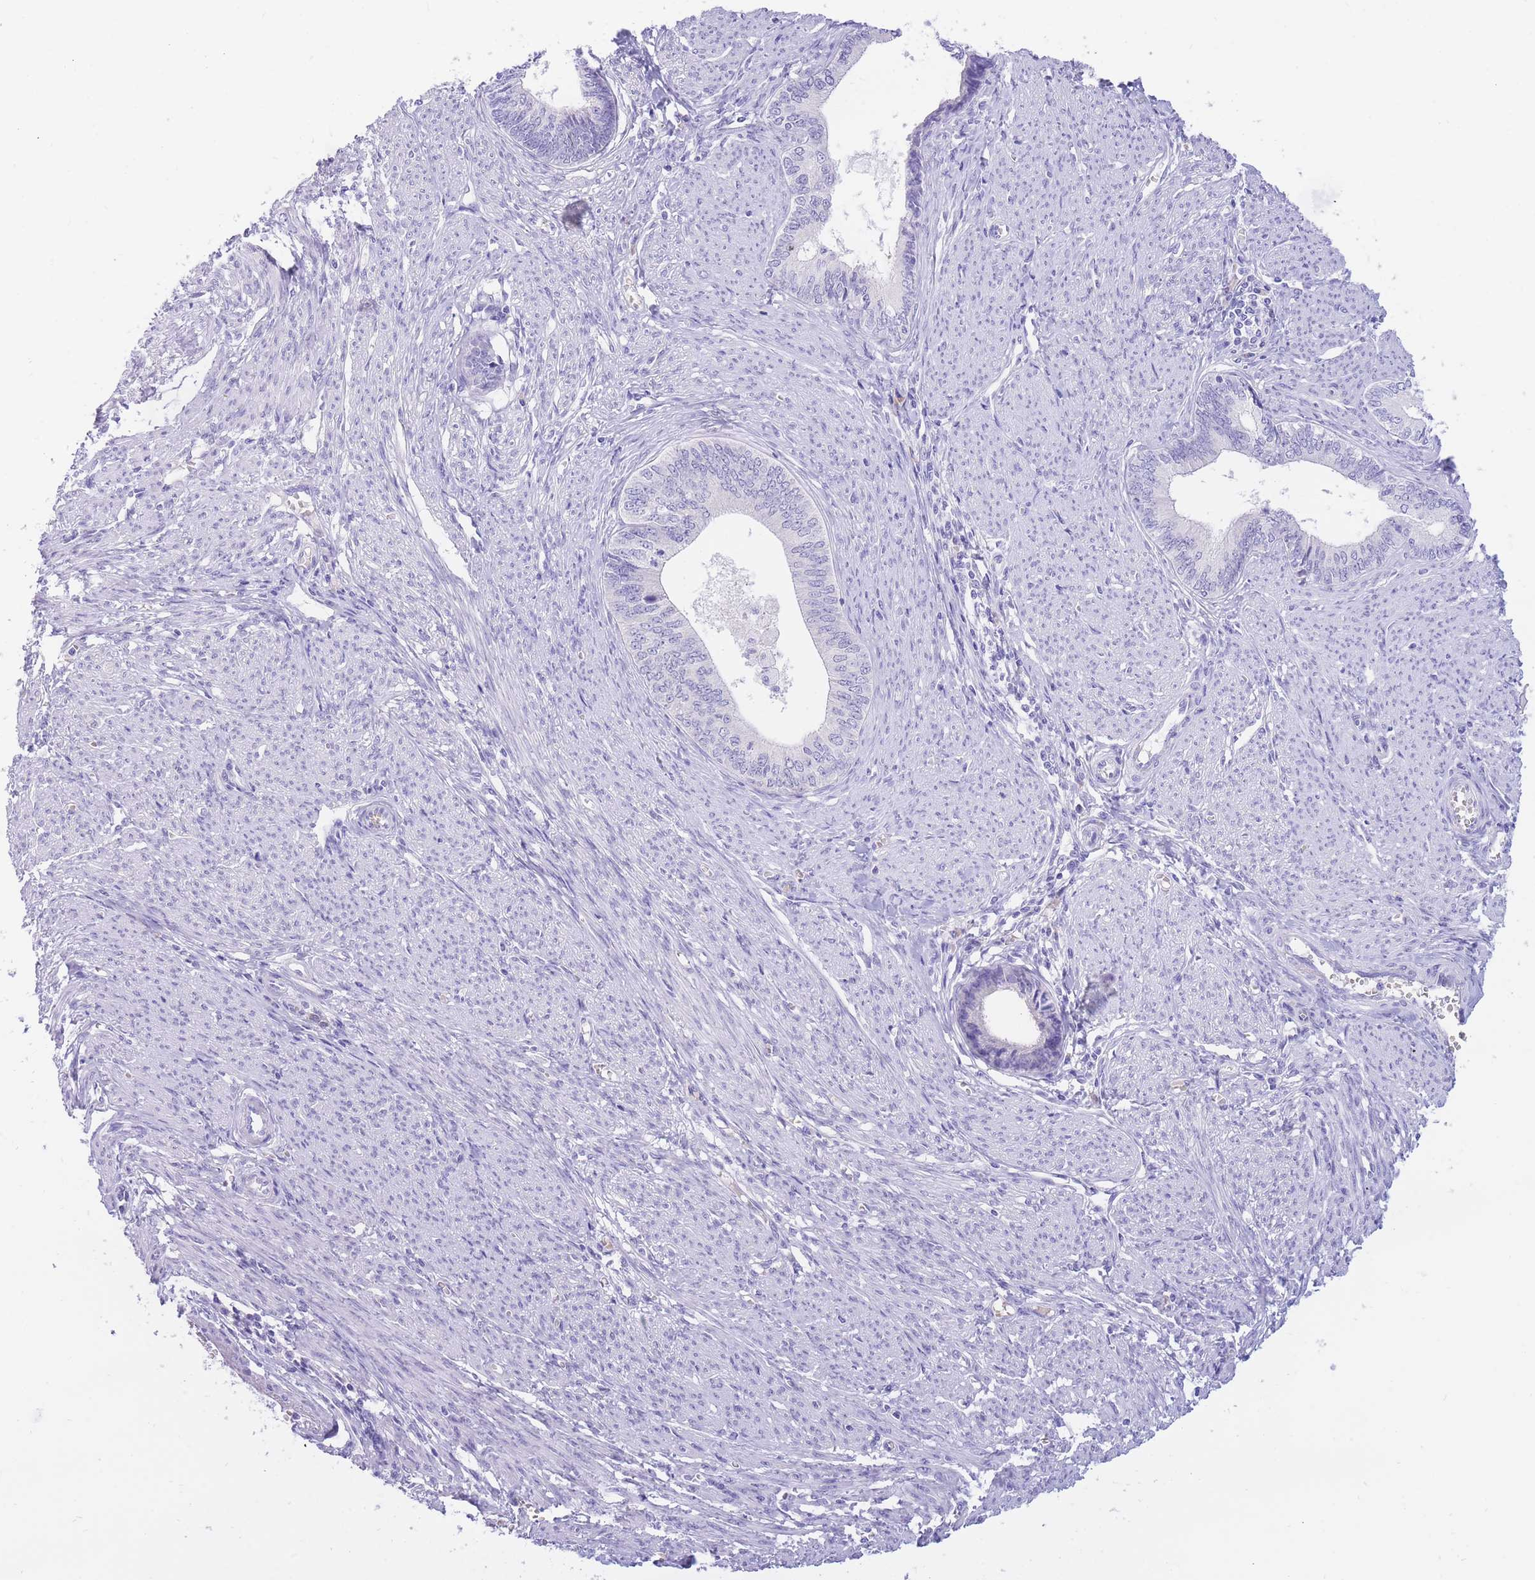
{"staining": {"intensity": "negative", "quantity": "none", "location": "none"}, "tissue": "endometrial cancer", "cell_type": "Tumor cells", "image_type": "cancer", "snomed": [{"axis": "morphology", "description": "Adenocarcinoma, NOS"}, {"axis": "topography", "description": "Endometrium"}], "caption": "DAB immunohistochemical staining of endometrial adenocarcinoma displays no significant expression in tumor cells.", "gene": "SSUH2", "patient": {"sex": "female", "age": 68}}